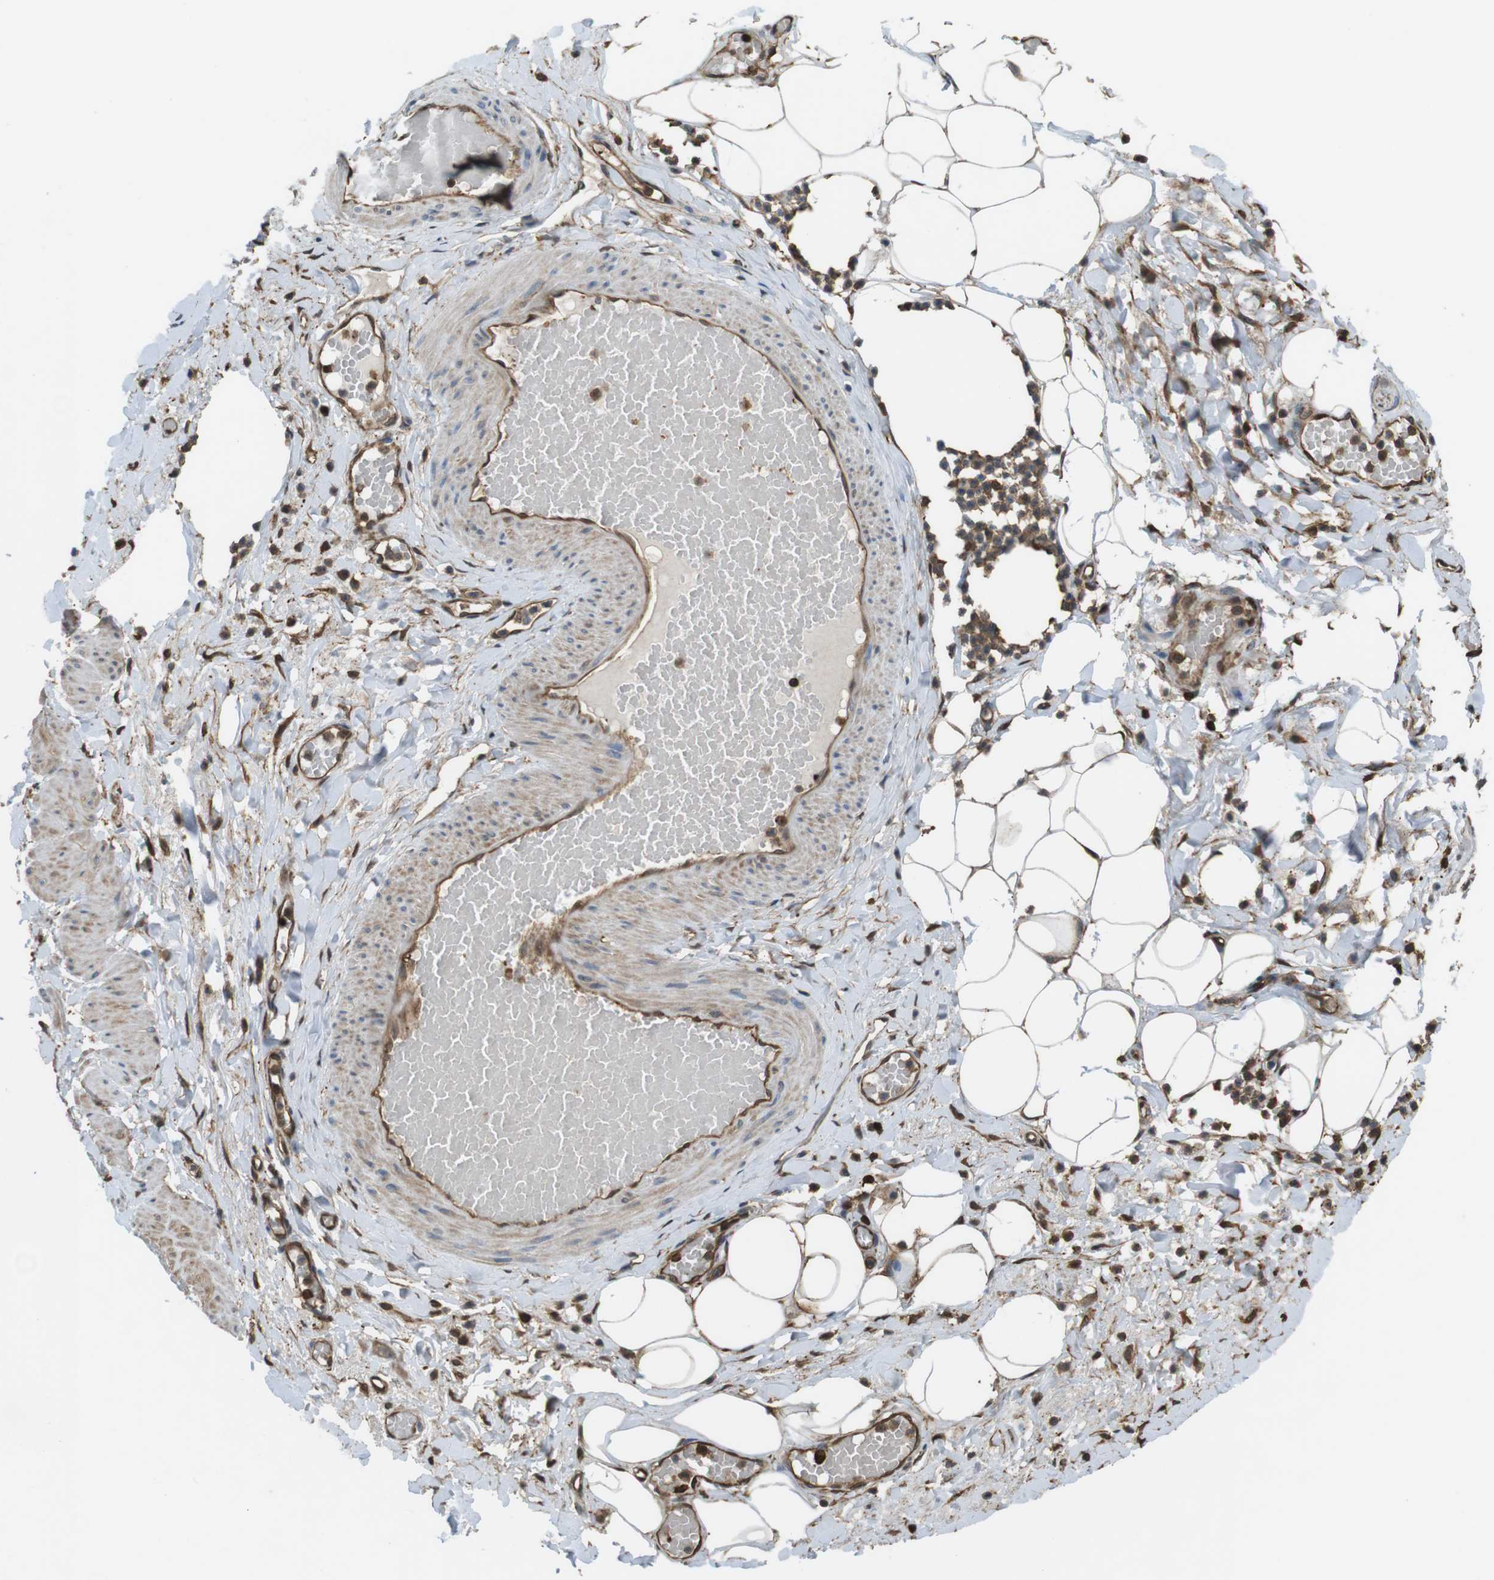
{"staining": {"intensity": "moderate", "quantity": ">75%", "location": "cytoplasmic/membranous"}, "tissue": "adipose tissue", "cell_type": "Adipocytes", "image_type": "normal", "snomed": [{"axis": "morphology", "description": "Normal tissue, NOS"}, {"axis": "topography", "description": "Soft tissue"}, {"axis": "topography", "description": "Vascular tissue"}], "caption": "The histopathology image displays a brown stain indicating the presence of a protein in the cytoplasmic/membranous of adipocytes in adipose tissue. (DAB IHC, brown staining for protein, blue staining for nuclei).", "gene": "ARHGDIA", "patient": {"sex": "female", "age": 35}}